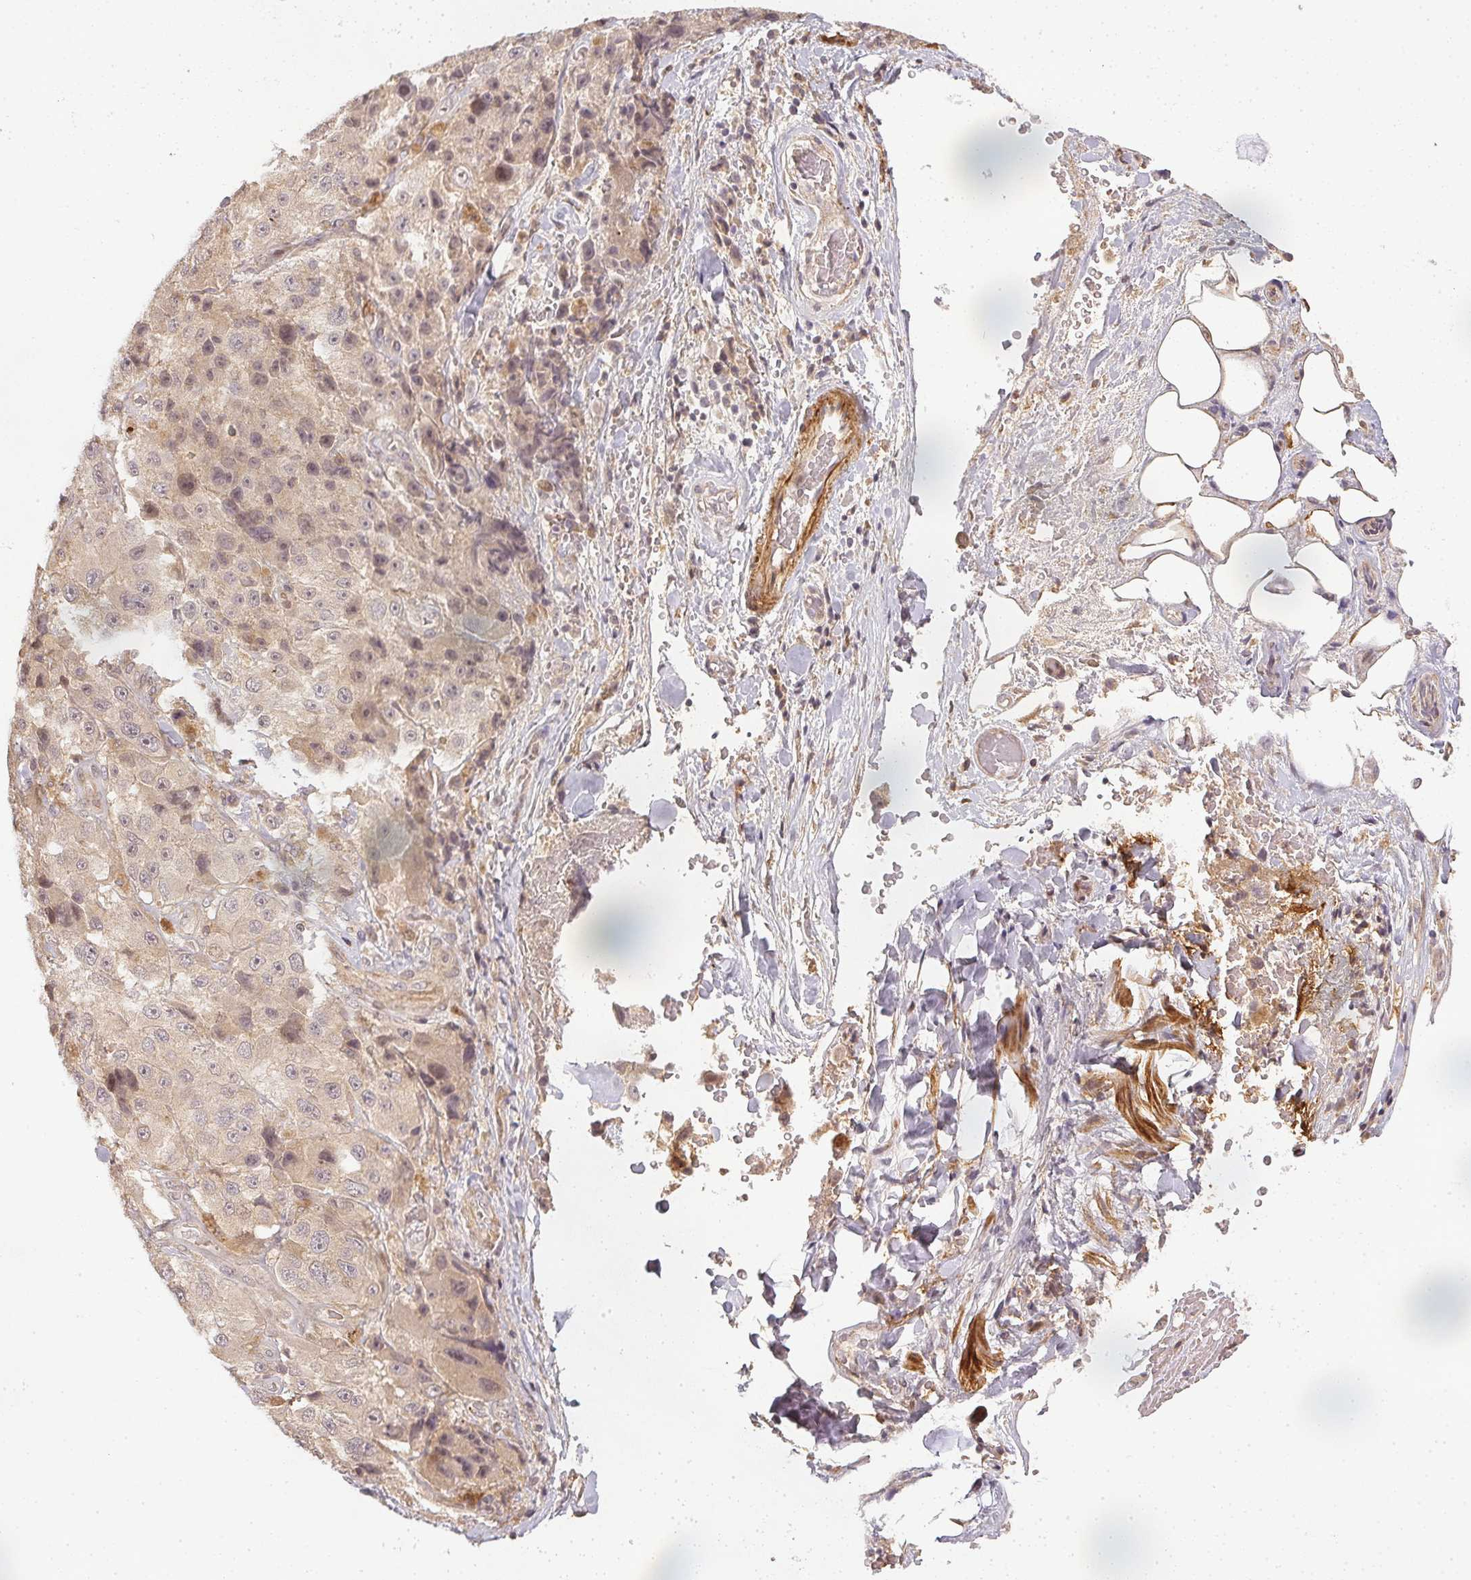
{"staining": {"intensity": "negative", "quantity": "none", "location": "none"}, "tissue": "melanoma", "cell_type": "Tumor cells", "image_type": "cancer", "snomed": [{"axis": "morphology", "description": "Malignant melanoma, Metastatic site"}, {"axis": "topography", "description": "Lymph node"}], "caption": "Immunohistochemical staining of human malignant melanoma (metastatic site) displays no significant positivity in tumor cells.", "gene": "SERPINE1", "patient": {"sex": "male", "age": 62}}